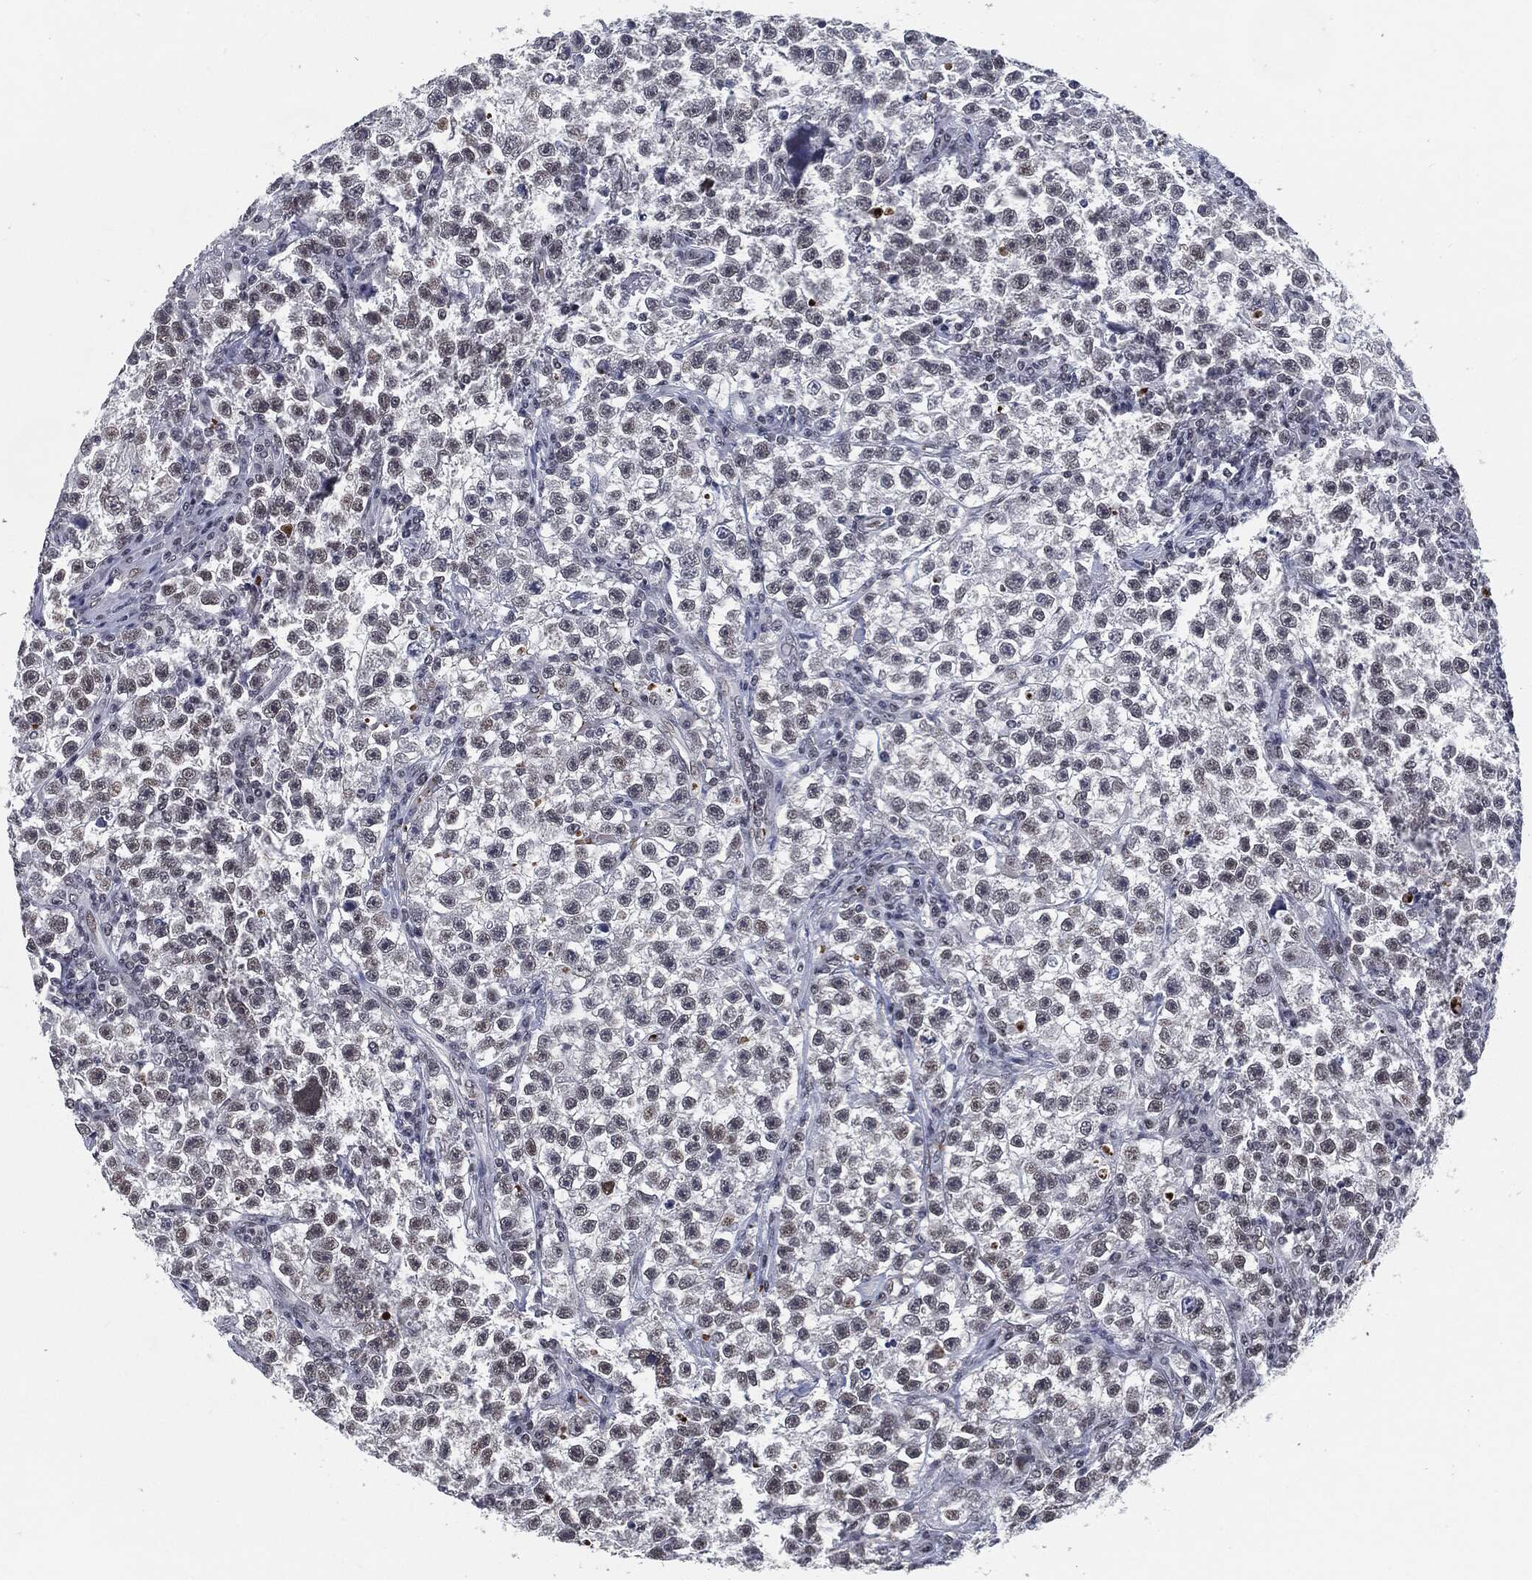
{"staining": {"intensity": "negative", "quantity": "none", "location": "none"}, "tissue": "testis cancer", "cell_type": "Tumor cells", "image_type": "cancer", "snomed": [{"axis": "morphology", "description": "Seminoma, NOS"}, {"axis": "topography", "description": "Testis"}], "caption": "Immunohistochemical staining of human testis seminoma demonstrates no significant positivity in tumor cells.", "gene": "ANXA1", "patient": {"sex": "male", "age": 22}}